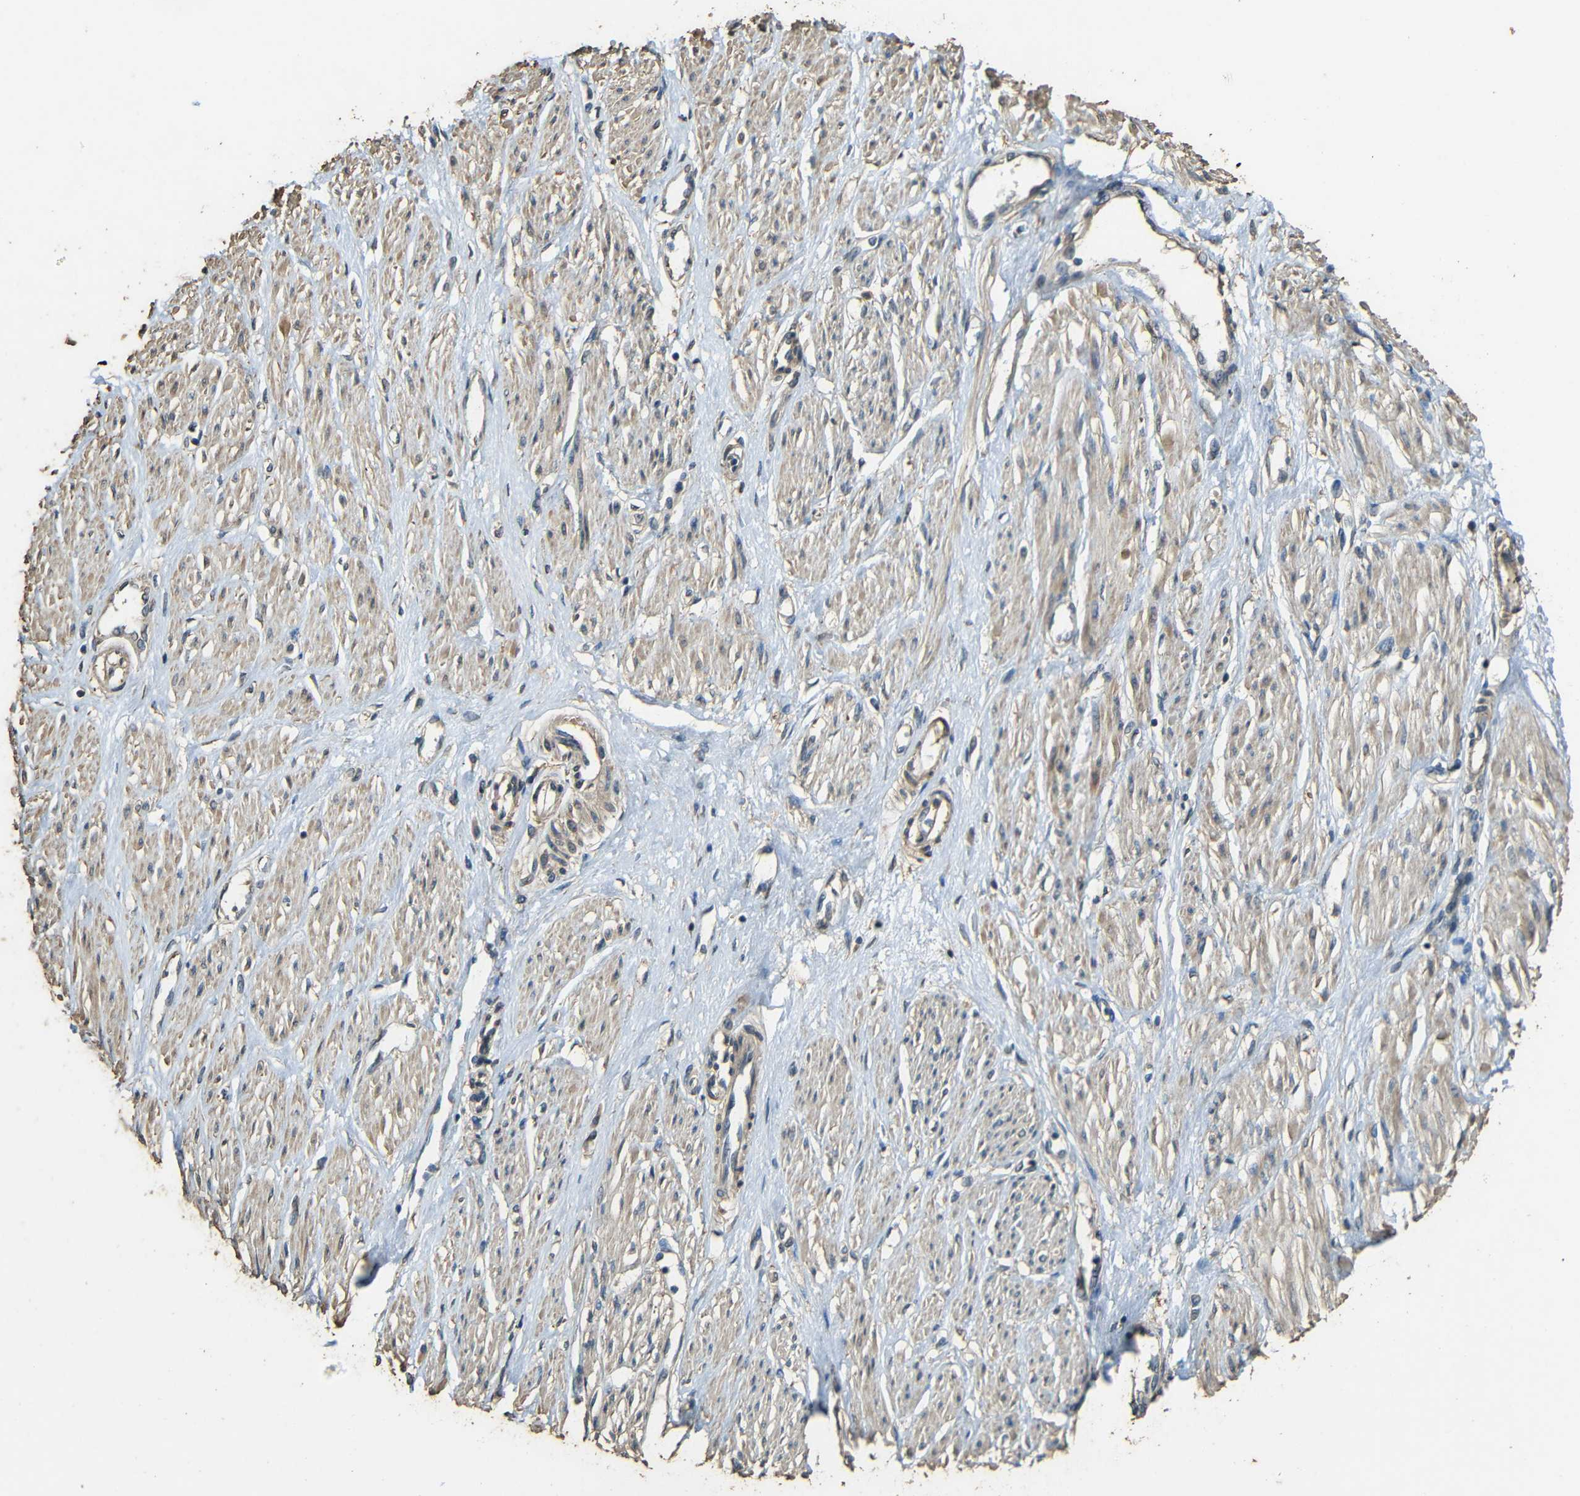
{"staining": {"intensity": "moderate", "quantity": ">75%", "location": "cytoplasmic/membranous"}, "tissue": "smooth muscle", "cell_type": "Smooth muscle cells", "image_type": "normal", "snomed": [{"axis": "morphology", "description": "Normal tissue, NOS"}, {"axis": "topography", "description": "Smooth muscle"}, {"axis": "topography", "description": "Uterus"}], "caption": "High-power microscopy captured an immunohistochemistry photomicrograph of normal smooth muscle, revealing moderate cytoplasmic/membranous expression in approximately >75% of smooth muscle cells.", "gene": "PDE5A", "patient": {"sex": "female", "age": 39}}